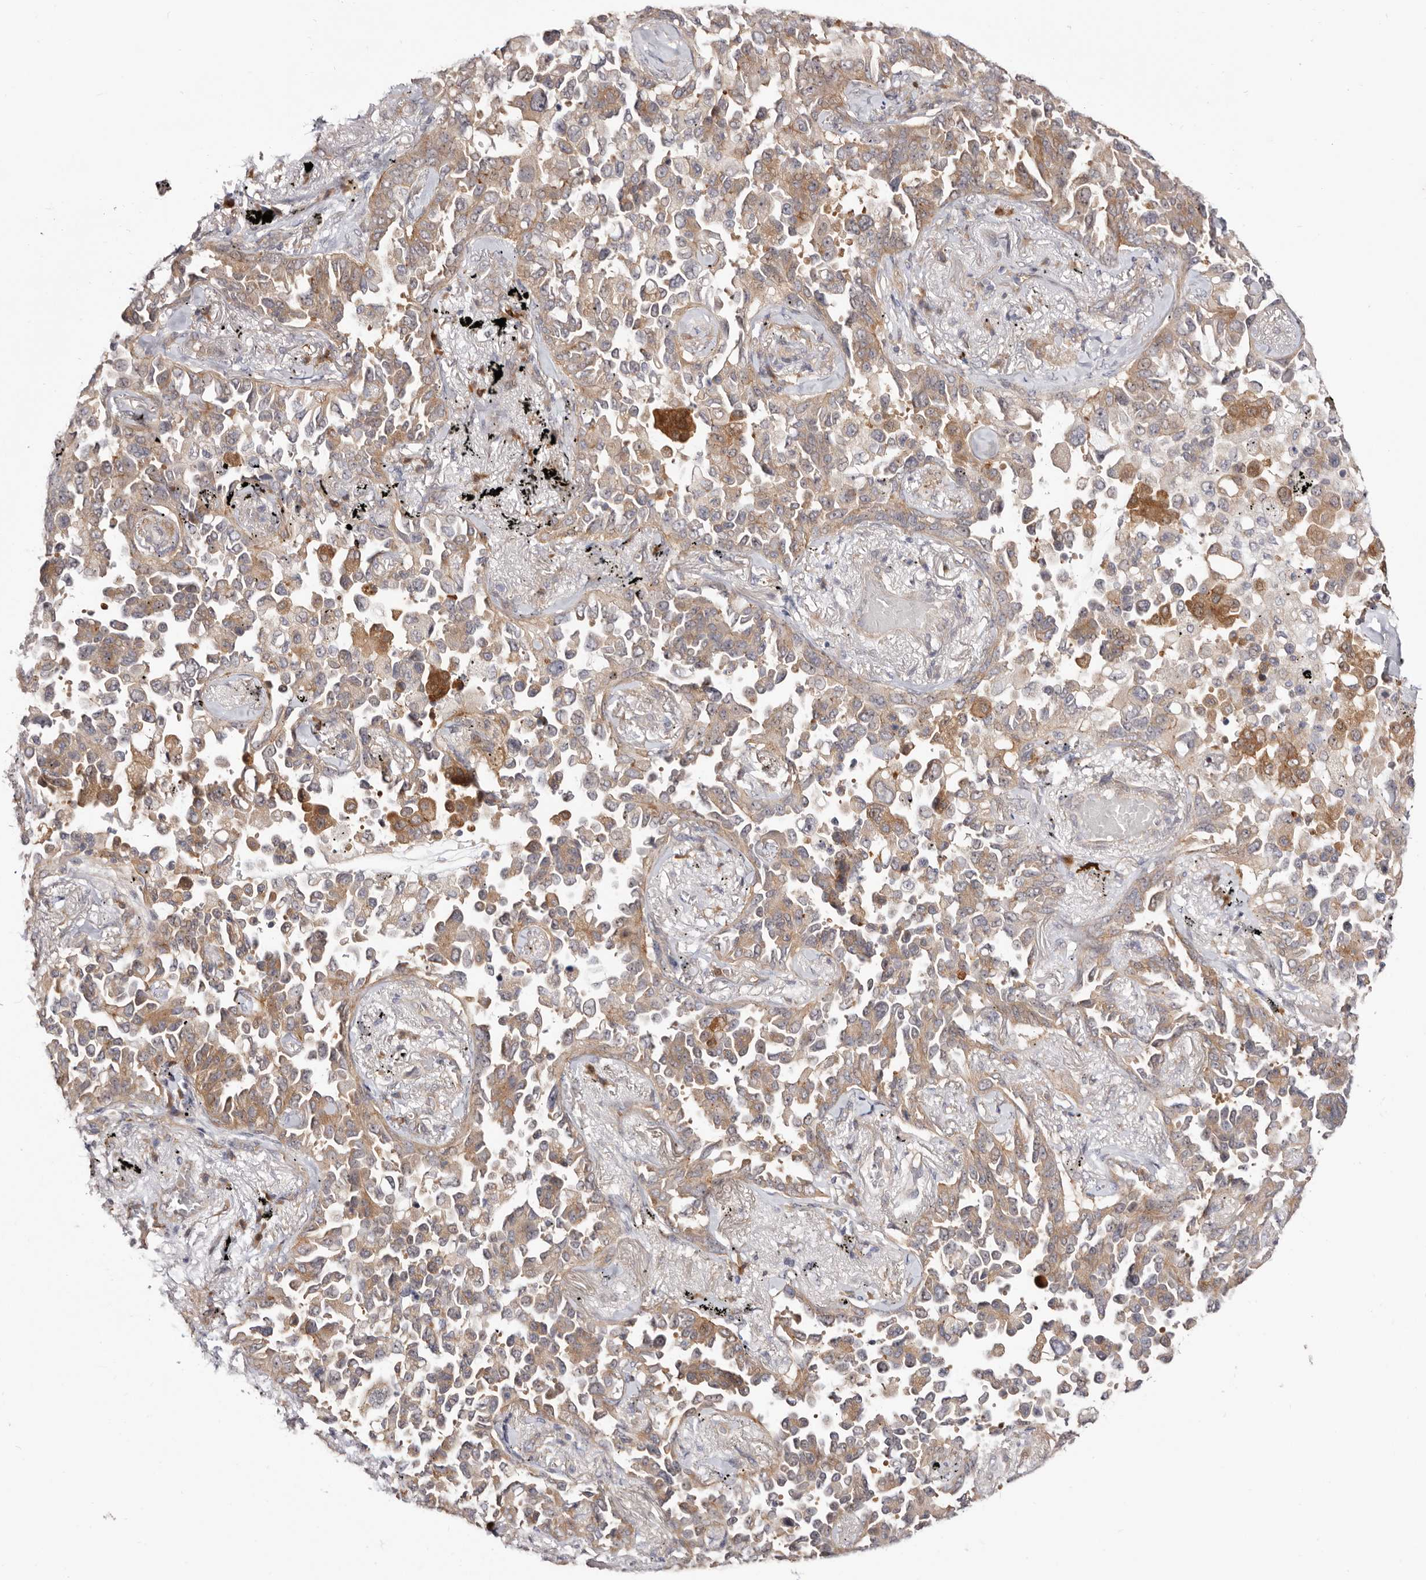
{"staining": {"intensity": "weak", "quantity": ">75%", "location": "cytoplasmic/membranous"}, "tissue": "lung cancer", "cell_type": "Tumor cells", "image_type": "cancer", "snomed": [{"axis": "morphology", "description": "Adenocarcinoma, NOS"}, {"axis": "topography", "description": "Lung"}], "caption": "Immunohistochemistry image of human adenocarcinoma (lung) stained for a protein (brown), which exhibits low levels of weak cytoplasmic/membranous positivity in about >75% of tumor cells.", "gene": "GPATCH4", "patient": {"sex": "female", "age": 67}}